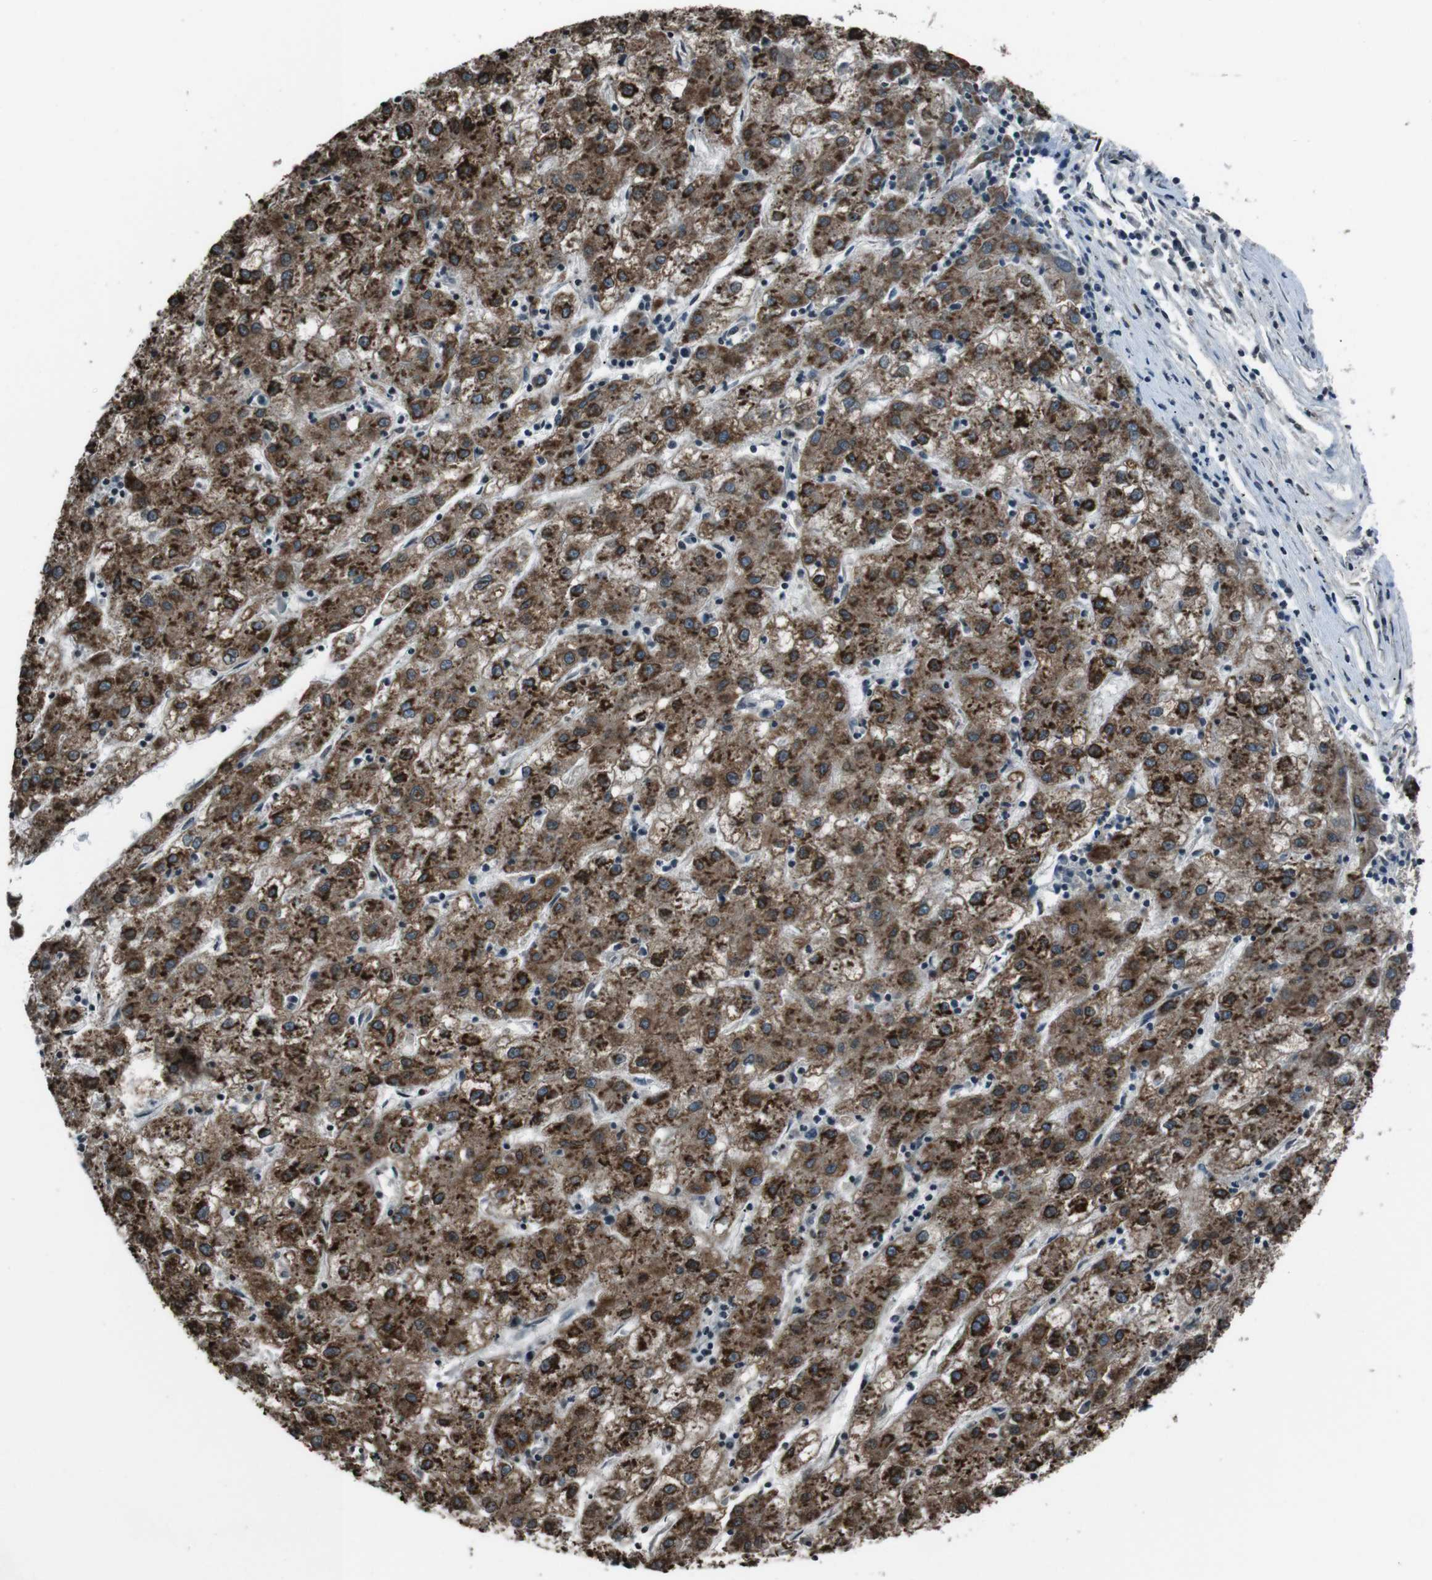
{"staining": {"intensity": "strong", "quantity": ">75%", "location": "cytoplasmic/membranous"}, "tissue": "liver cancer", "cell_type": "Tumor cells", "image_type": "cancer", "snomed": [{"axis": "morphology", "description": "Carcinoma, Hepatocellular, NOS"}, {"axis": "topography", "description": "Liver"}], "caption": "There is high levels of strong cytoplasmic/membranous staining in tumor cells of liver cancer, as demonstrated by immunohistochemical staining (brown color).", "gene": "UGT1A6", "patient": {"sex": "male", "age": 72}}